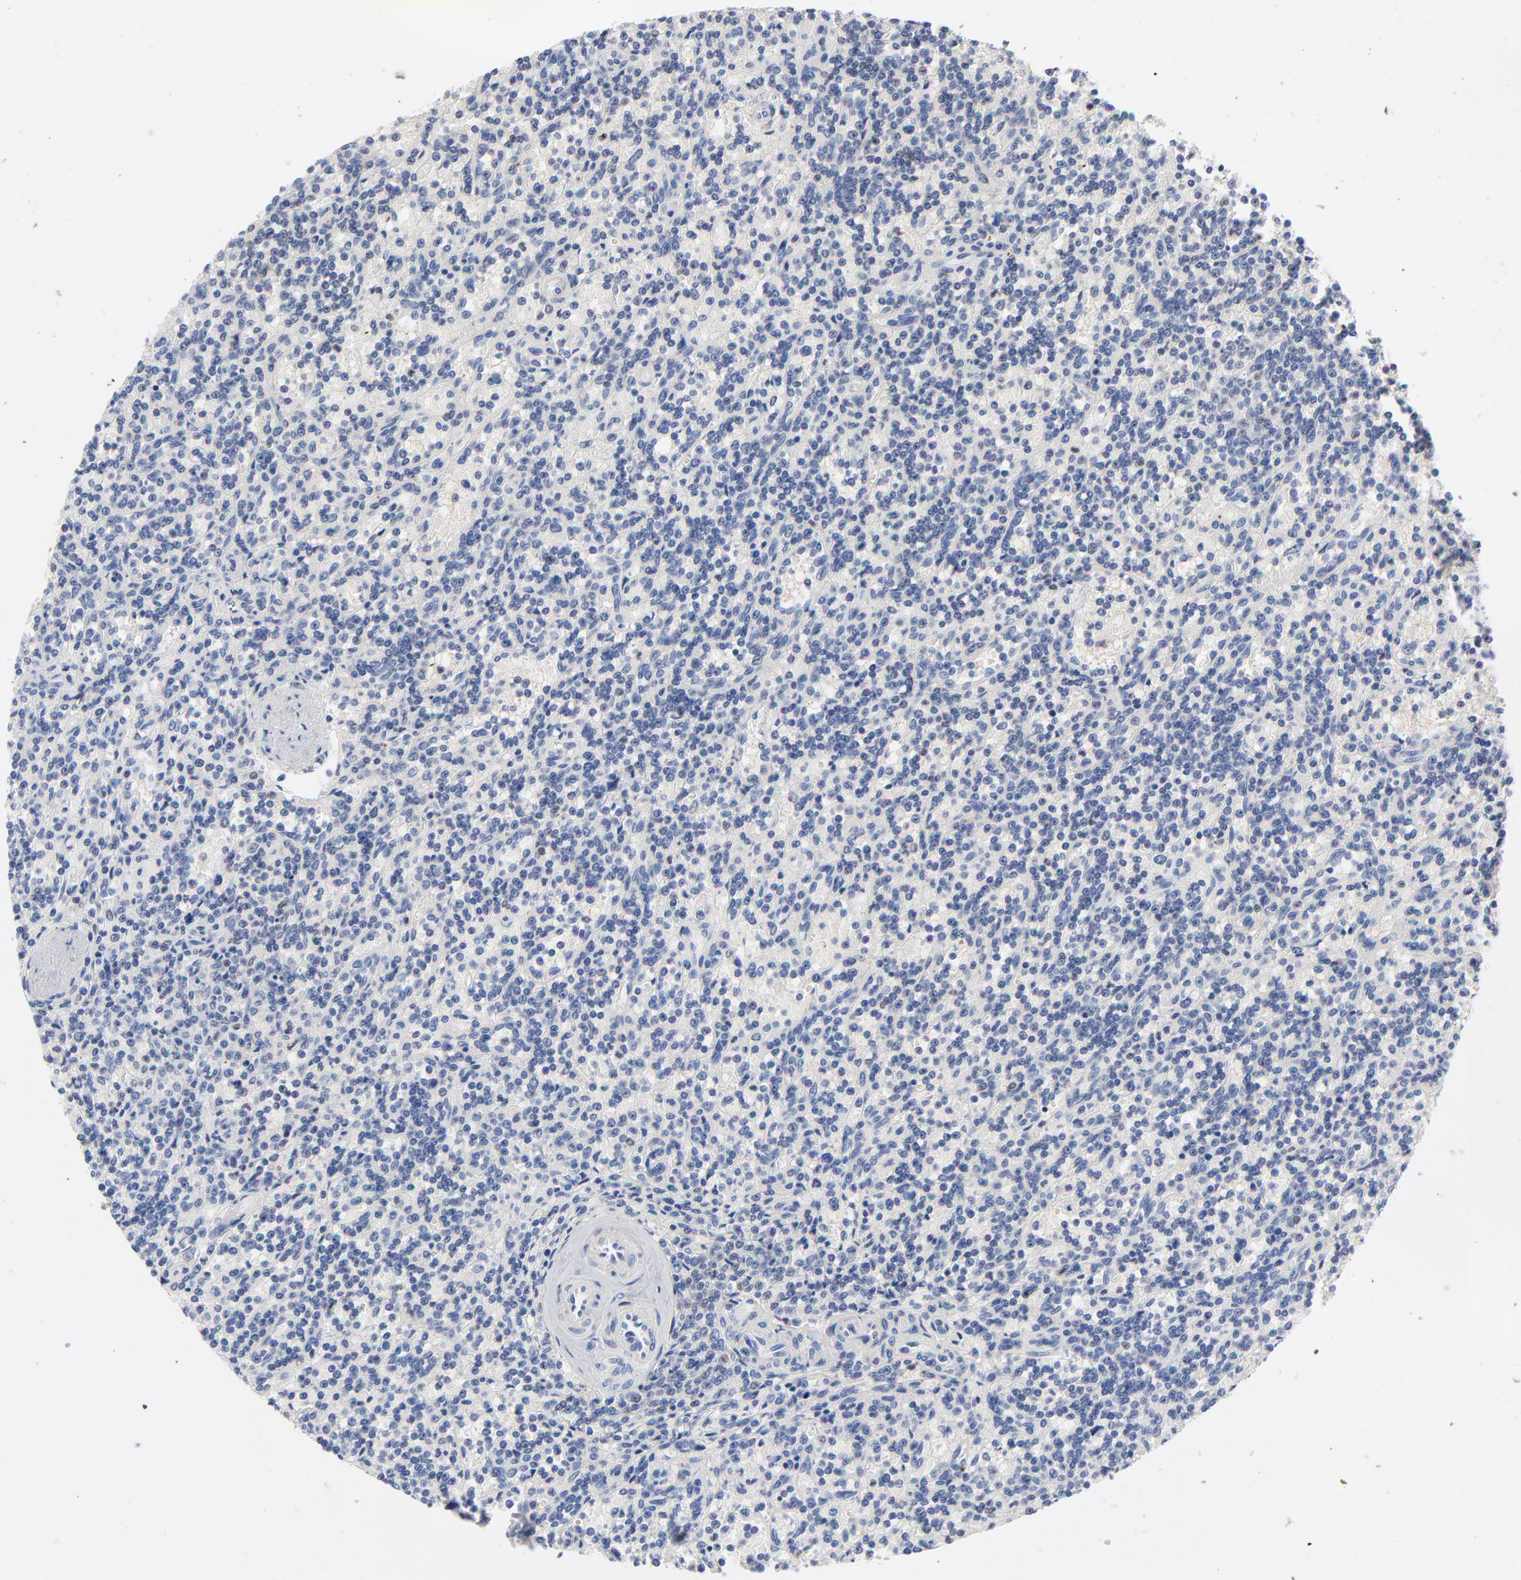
{"staining": {"intensity": "negative", "quantity": "none", "location": "none"}, "tissue": "lymphoma", "cell_type": "Tumor cells", "image_type": "cancer", "snomed": [{"axis": "morphology", "description": "Malignant lymphoma, non-Hodgkin's type, Low grade"}, {"axis": "topography", "description": "Spleen"}], "caption": "Human low-grade malignant lymphoma, non-Hodgkin's type stained for a protein using immunohistochemistry exhibits no staining in tumor cells.", "gene": "AADAC", "patient": {"sex": "male", "age": 73}}